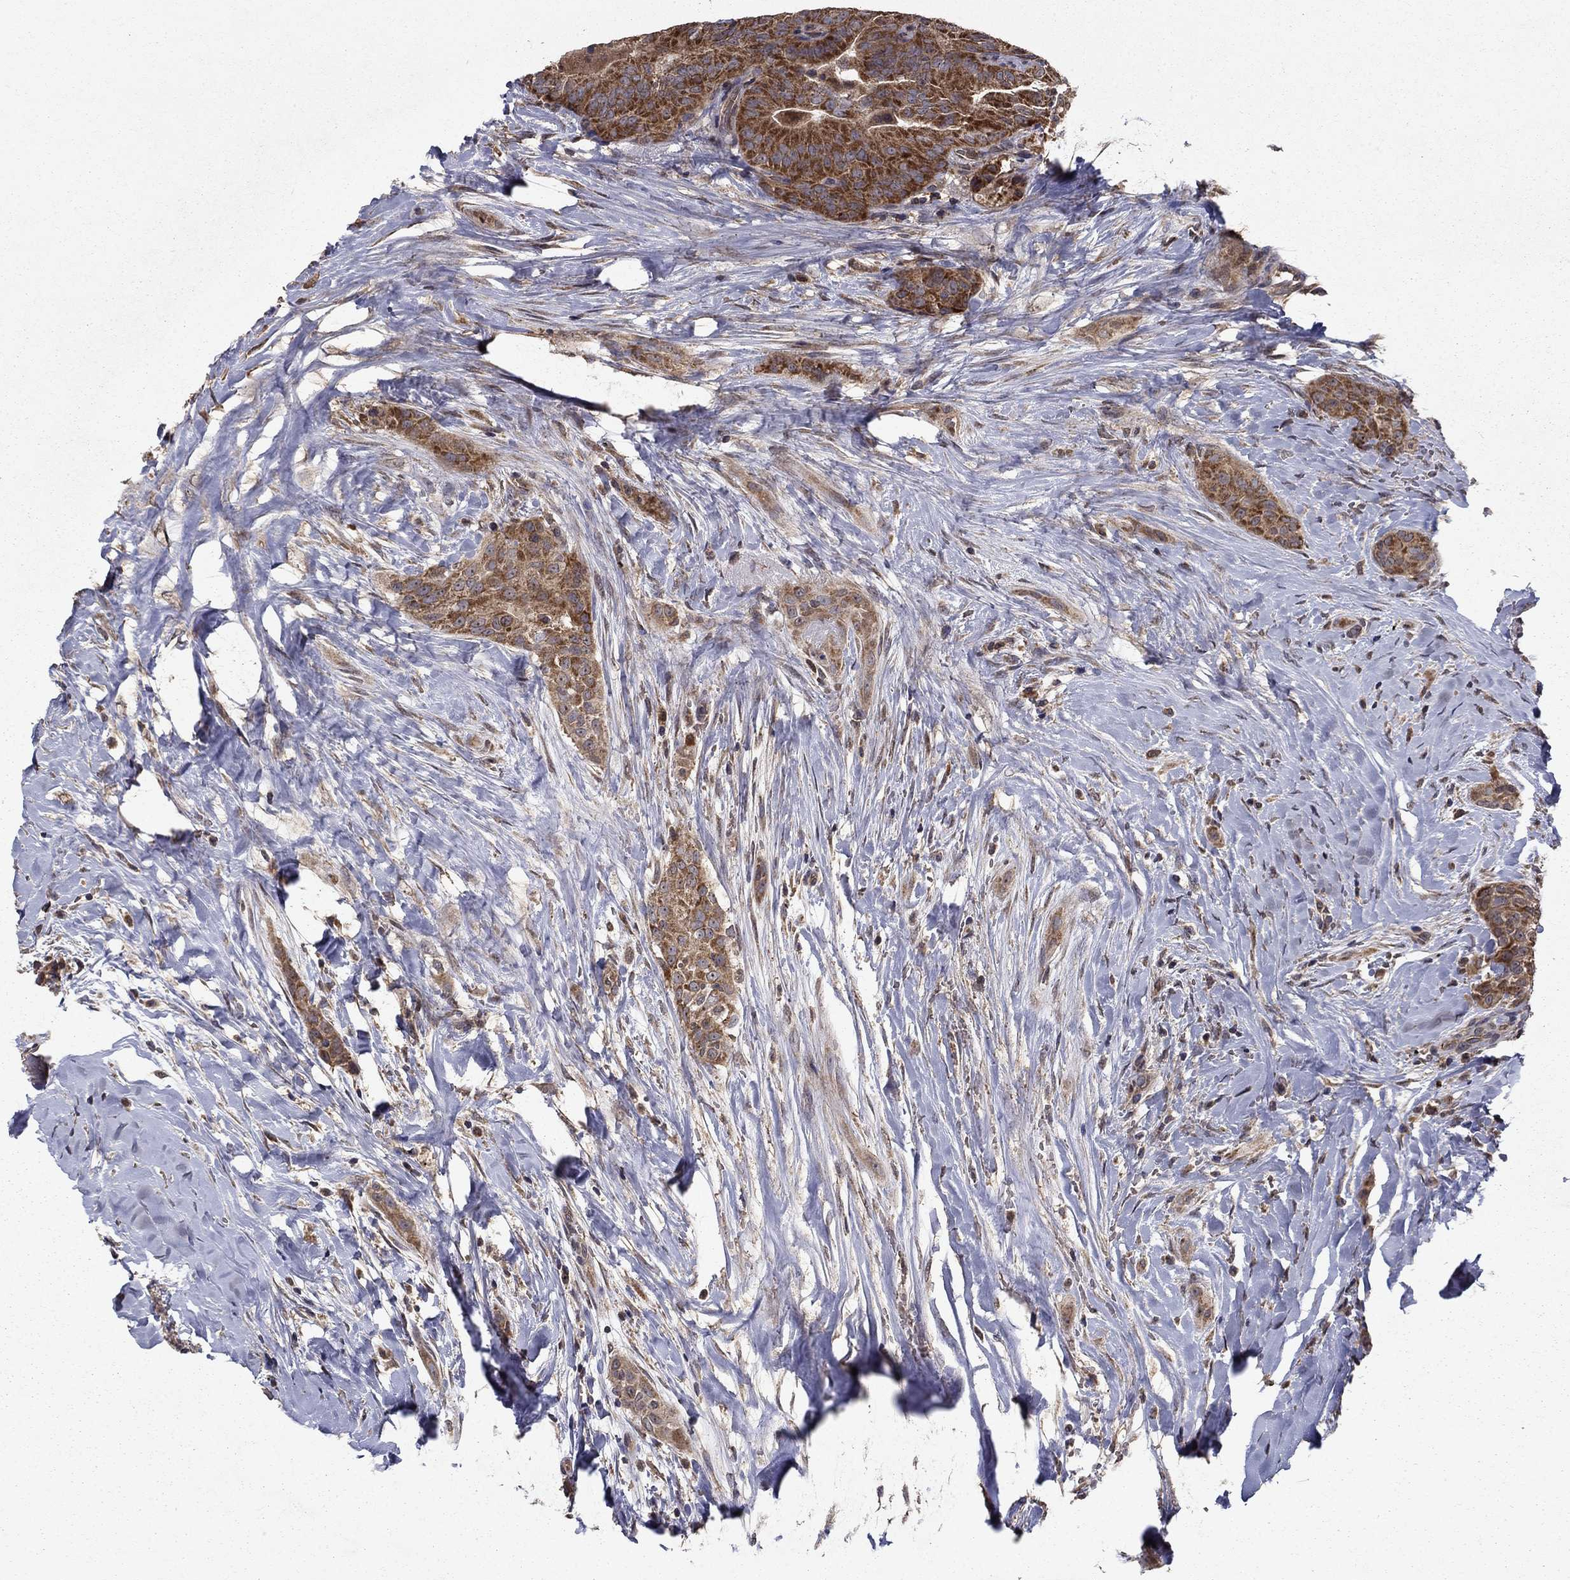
{"staining": {"intensity": "strong", "quantity": ">75%", "location": "cytoplasmic/membranous"}, "tissue": "thyroid cancer", "cell_type": "Tumor cells", "image_type": "cancer", "snomed": [{"axis": "morphology", "description": "Papillary adenocarcinoma, NOS"}, {"axis": "topography", "description": "Thyroid gland"}], "caption": "IHC (DAB (3,3'-diaminobenzidine)) staining of human thyroid cancer (papillary adenocarcinoma) displays strong cytoplasmic/membranous protein expression in about >75% of tumor cells. (IHC, brightfield microscopy, high magnification).", "gene": "SLC2A13", "patient": {"sex": "male", "age": 61}}